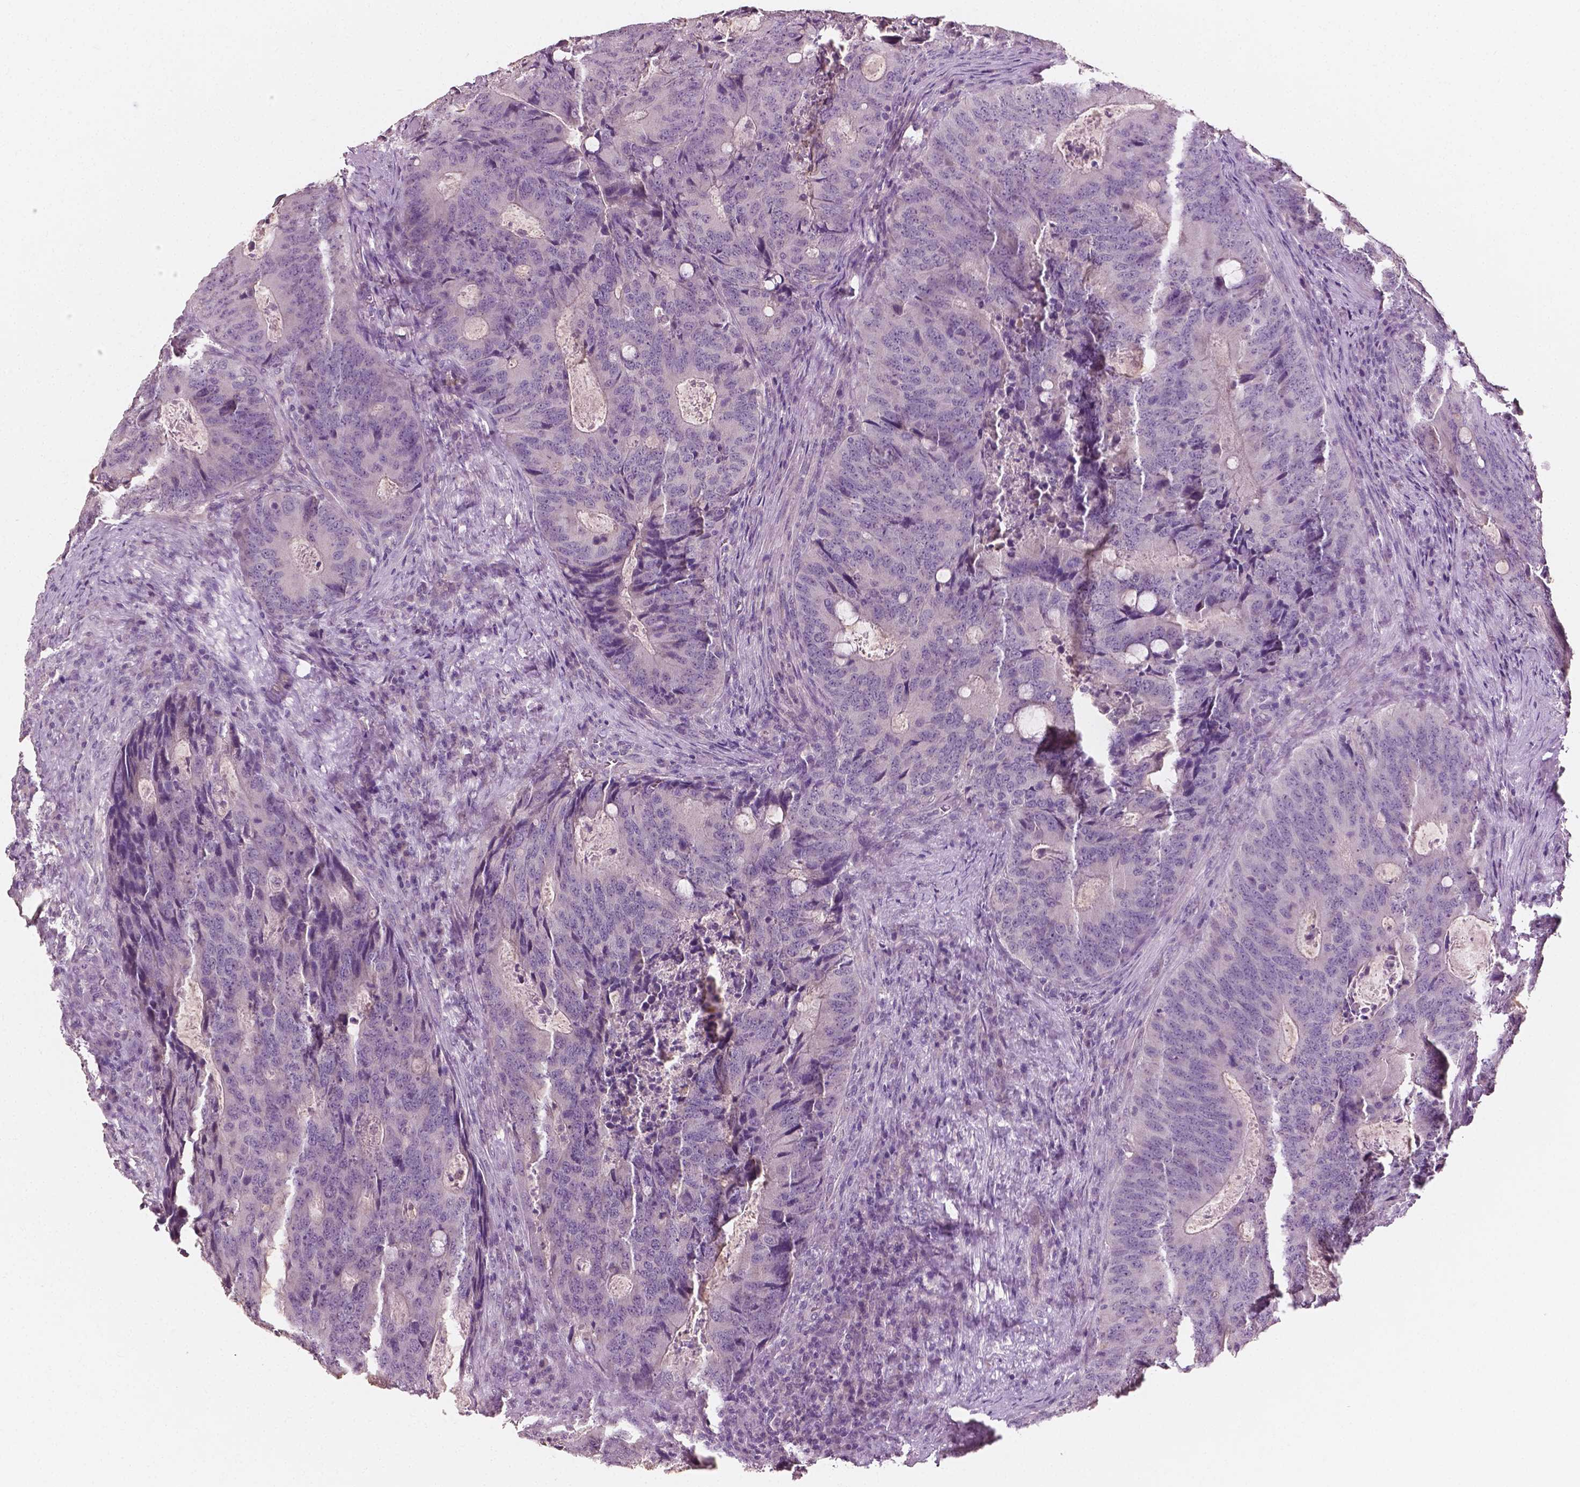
{"staining": {"intensity": "negative", "quantity": "none", "location": "none"}, "tissue": "colorectal cancer", "cell_type": "Tumor cells", "image_type": "cancer", "snomed": [{"axis": "morphology", "description": "Adenocarcinoma, NOS"}, {"axis": "topography", "description": "Colon"}], "caption": "This is a micrograph of IHC staining of colorectal adenocarcinoma, which shows no staining in tumor cells.", "gene": "PLA2R1", "patient": {"sex": "male", "age": 67}}